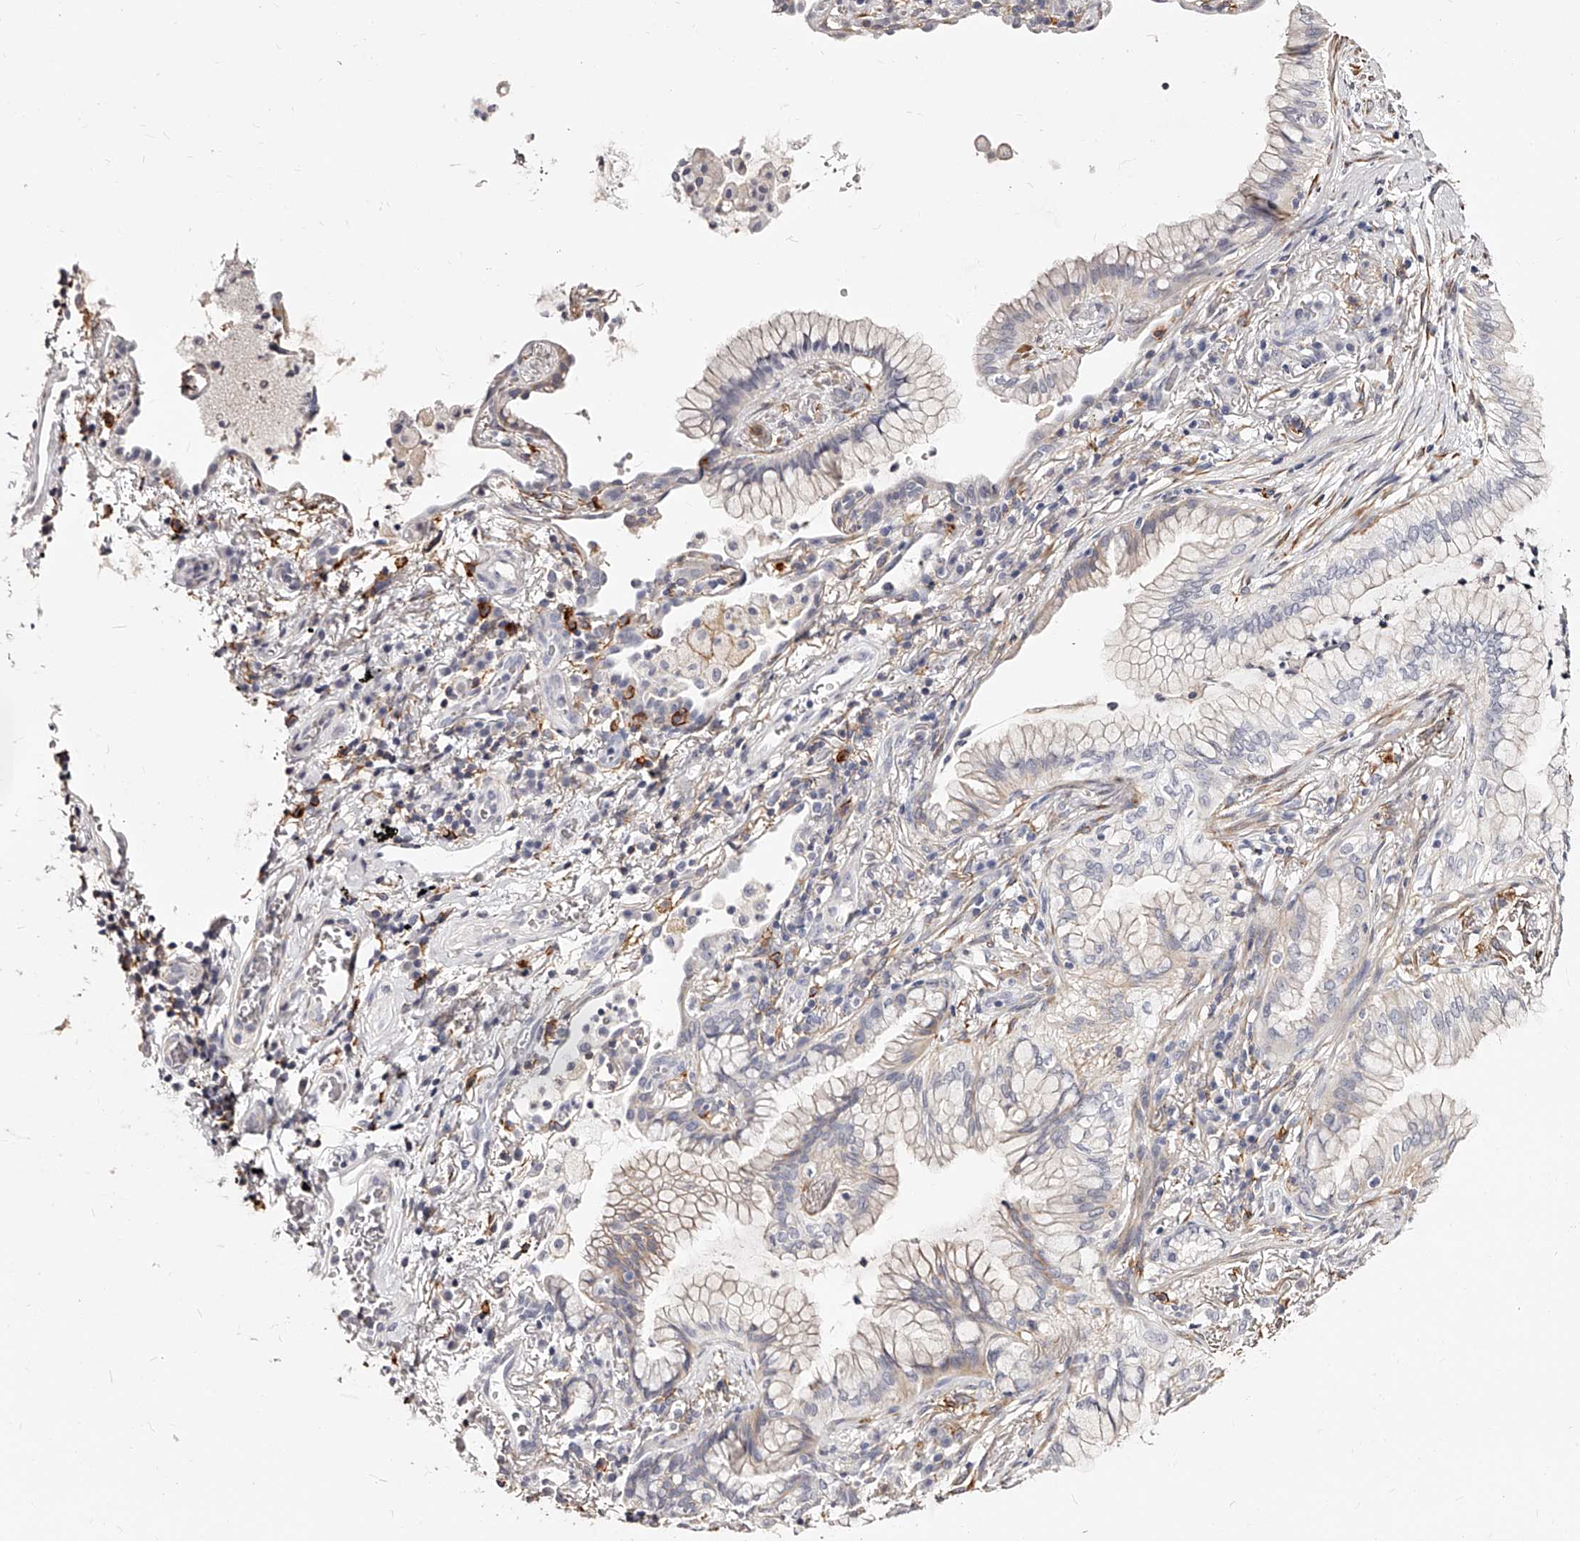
{"staining": {"intensity": "negative", "quantity": "none", "location": "none"}, "tissue": "lung cancer", "cell_type": "Tumor cells", "image_type": "cancer", "snomed": [{"axis": "morphology", "description": "Adenocarcinoma, NOS"}, {"axis": "topography", "description": "Lung"}], "caption": "Tumor cells show no significant protein positivity in adenocarcinoma (lung). (DAB (3,3'-diaminobenzidine) immunohistochemistry, high magnification).", "gene": "CD82", "patient": {"sex": "female", "age": 70}}